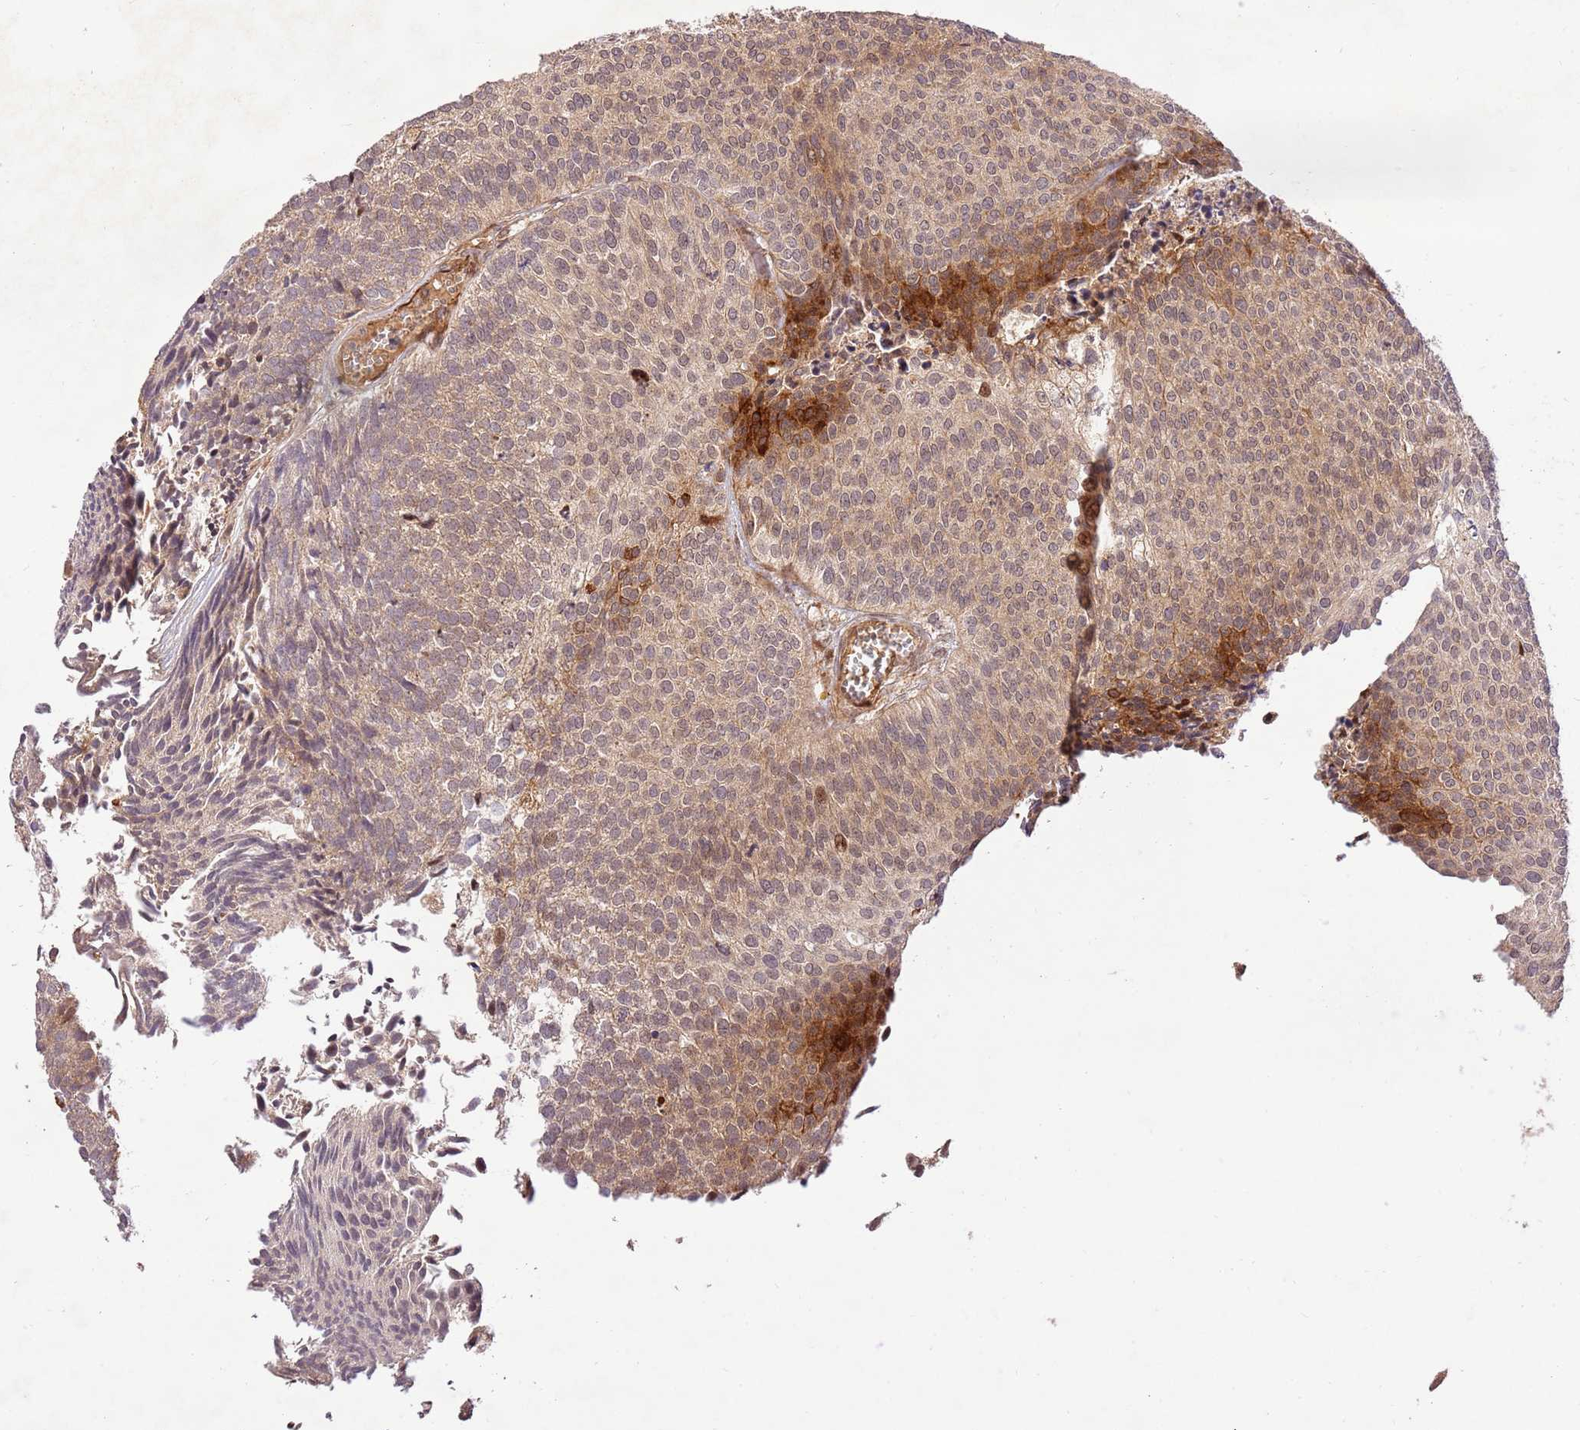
{"staining": {"intensity": "weak", "quantity": ">75%", "location": "cytoplasmic/membranous"}, "tissue": "urothelial cancer", "cell_type": "Tumor cells", "image_type": "cancer", "snomed": [{"axis": "morphology", "description": "Urothelial carcinoma, Low grade"}, {"axis": "topography", "description": "Urinary bladder"}], "caption": "Urothelial cancer stained with IHC exhibits weak cytoplasmic/membranous expression in about >75% of tumor cells.", "gene": "KATNAL2", "patient": {"sex": "male", "age": 84}}